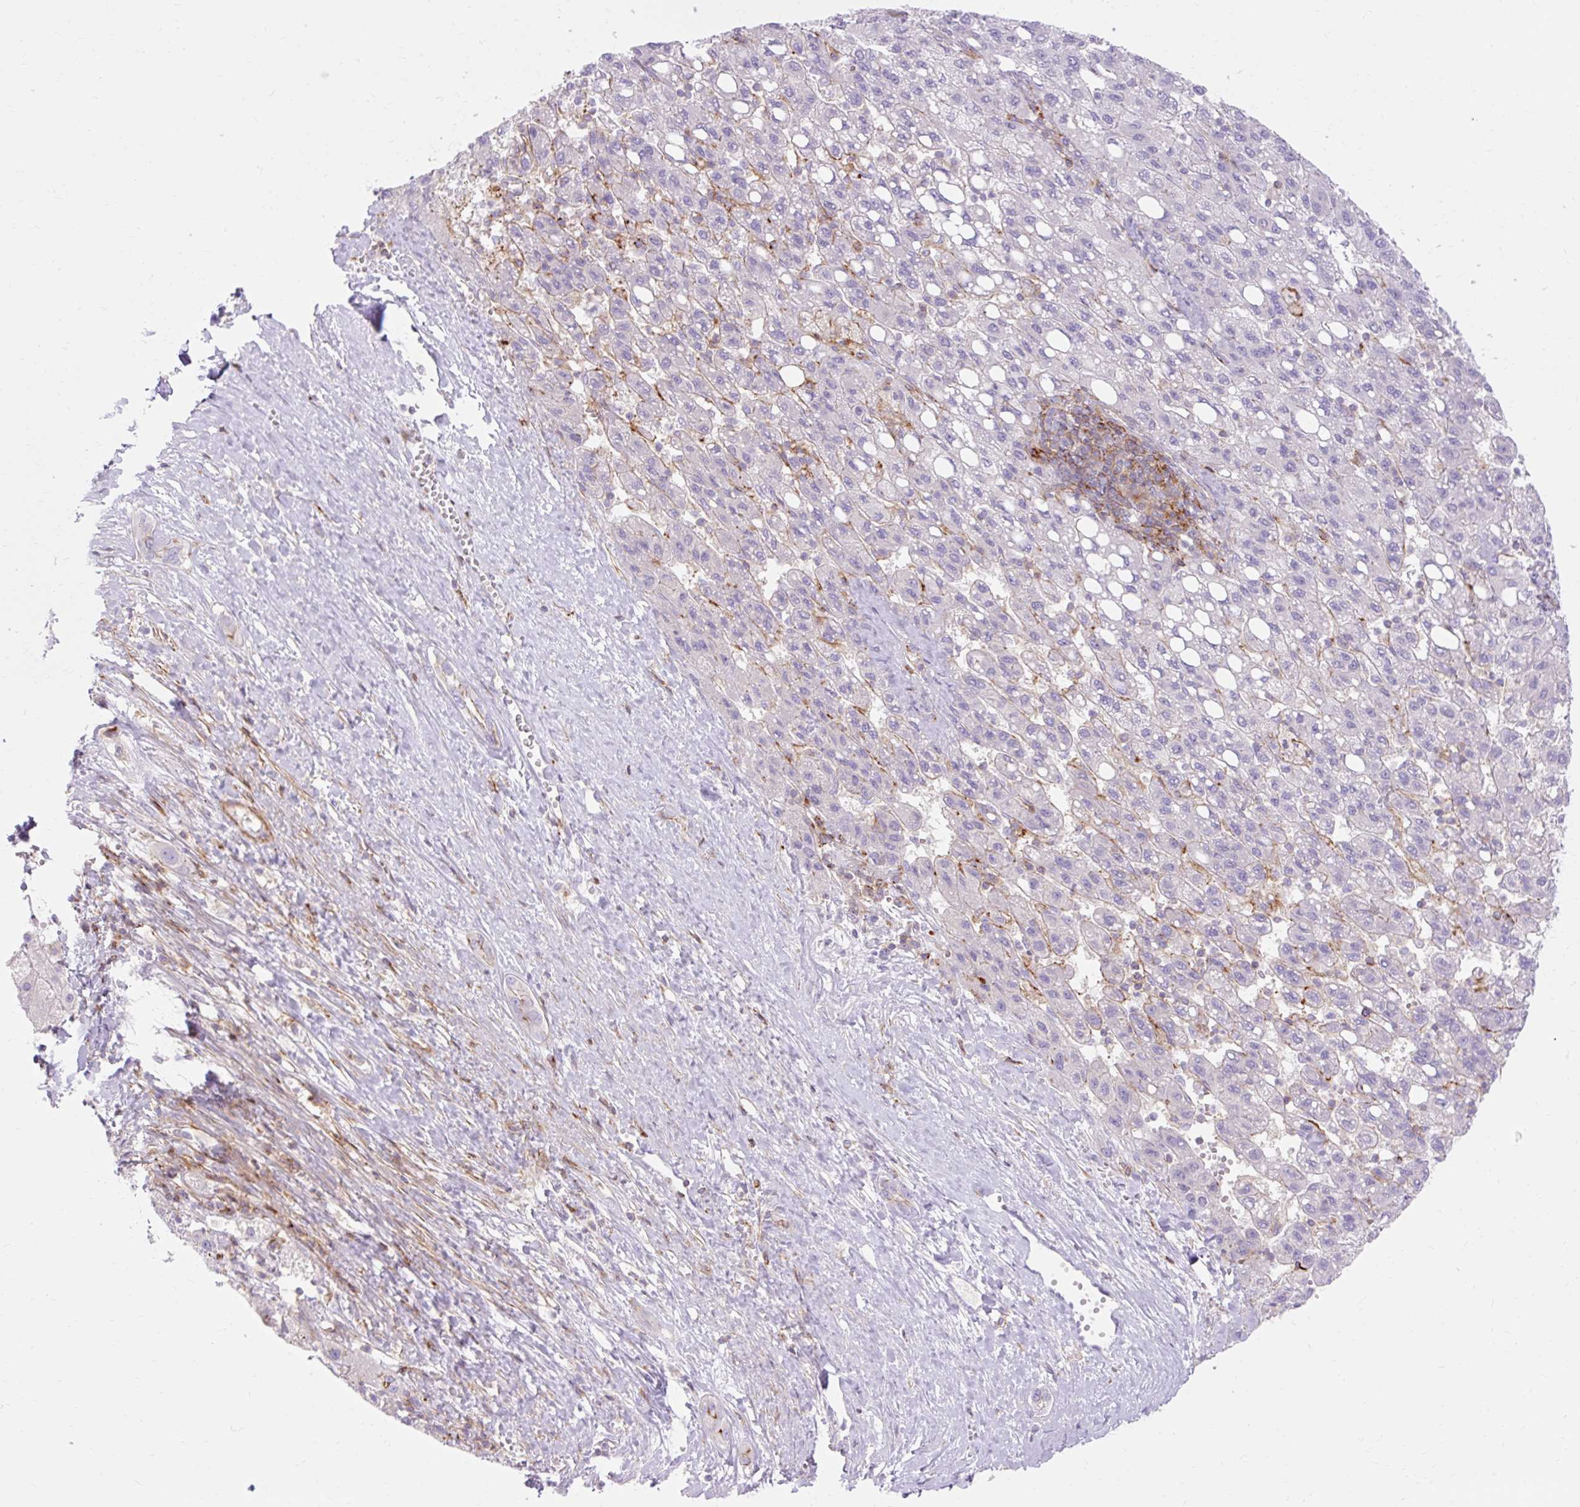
{"staining": {"intensity": "negative", "quantity": "none", "location": "none"}, "tissue": "liver cancer", "cell_type": "Tumor cells", "image_type": "cancer", "snomed": [{"axis": "morphology", "description": "Carcinoma, Hepatocellular, NOS"}, {"axis": "topography", "description": "Liver"}], "caption": "Human hepatocellular carcinoma (liver) stained for a protein using IHC reveals no expression in tumor cells.", "gene": "CORO7-PAM16", "patient": {"sex": "female", "age": 82}}